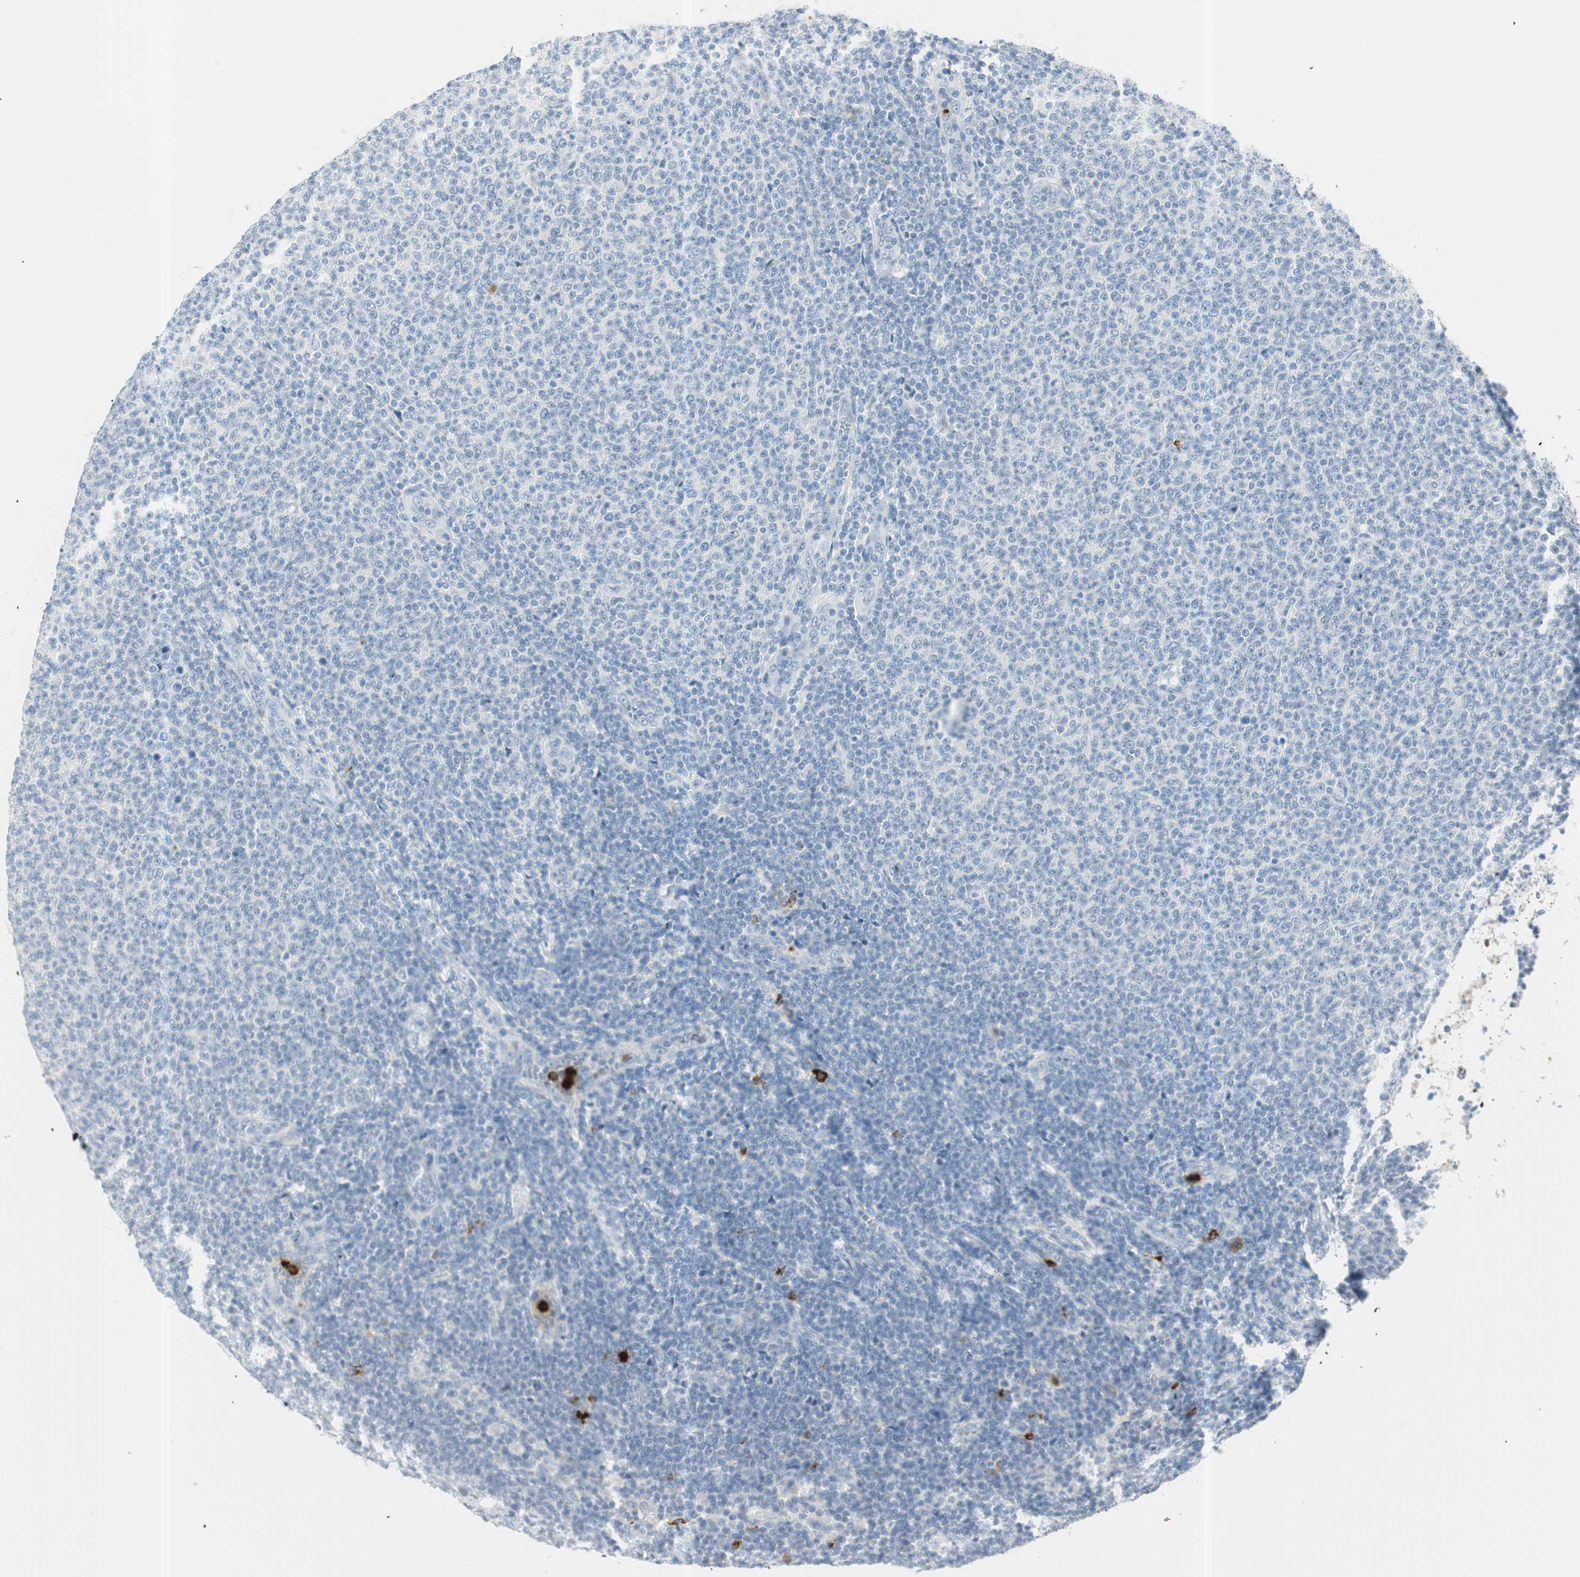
{"staining": {"intensity": "negative", "quantity": "none", "location": "none"}, "tissue": "lymphoma", "cell_type": "Tumor cells", "image_type": "cancer", "snomed": [{"axis": "morphology", "description": "Malignant lymphoma, non-Hodgkin's type, Low grade"}, {"axis": "topography", "description": "Lymph node"}], "caption": "The micrograph exhibits no staining of tumor cells in lymphoma.", "gene": "PRTN3", "patient": {"sex": "male", "age": 66}}